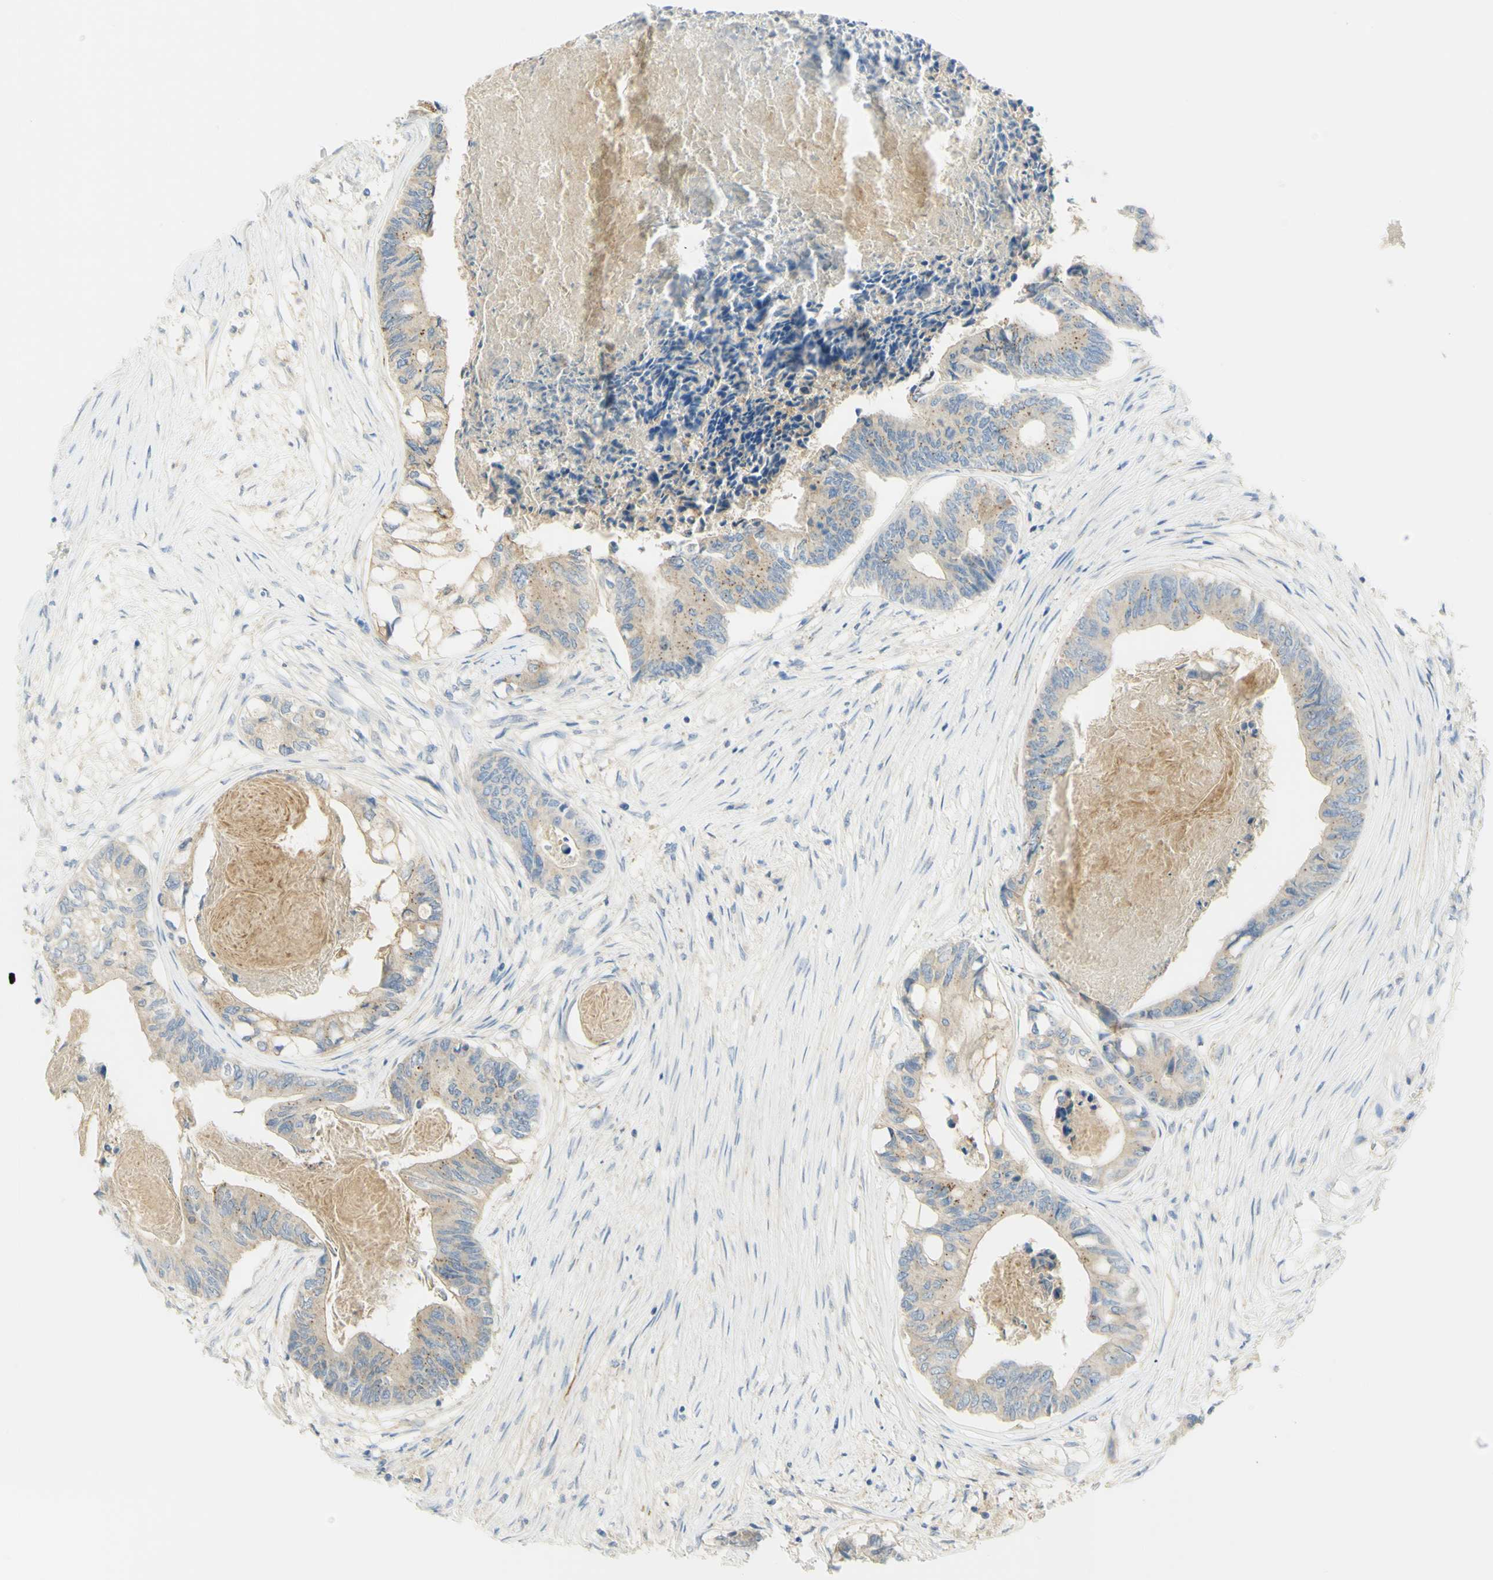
{"staining": {"intensity": "moderate", "quantity": "25%-75%", "location": "cytoplasmic/membranous"}, "tissue": "colorectal cancer", "cell_type": "Tumor cells", "image_type": "cancer", "snomed": [{"axis": "morphology", "description": "Adenocarcinoma, NOS"}, {"axis": "topography", "description": "Rectum"}], "caption": "The image exhibits a brown stain indicating the presence of a protein in the cytoplasmic/membranous of tumor cells in colorectal cancer. Using DAB (brown) and hematoxylin (blue) stains, captured at high magnification using brightfield microscopy.", "gene": "GCNT3", "patient": {"sex": "male", "age": 63}}